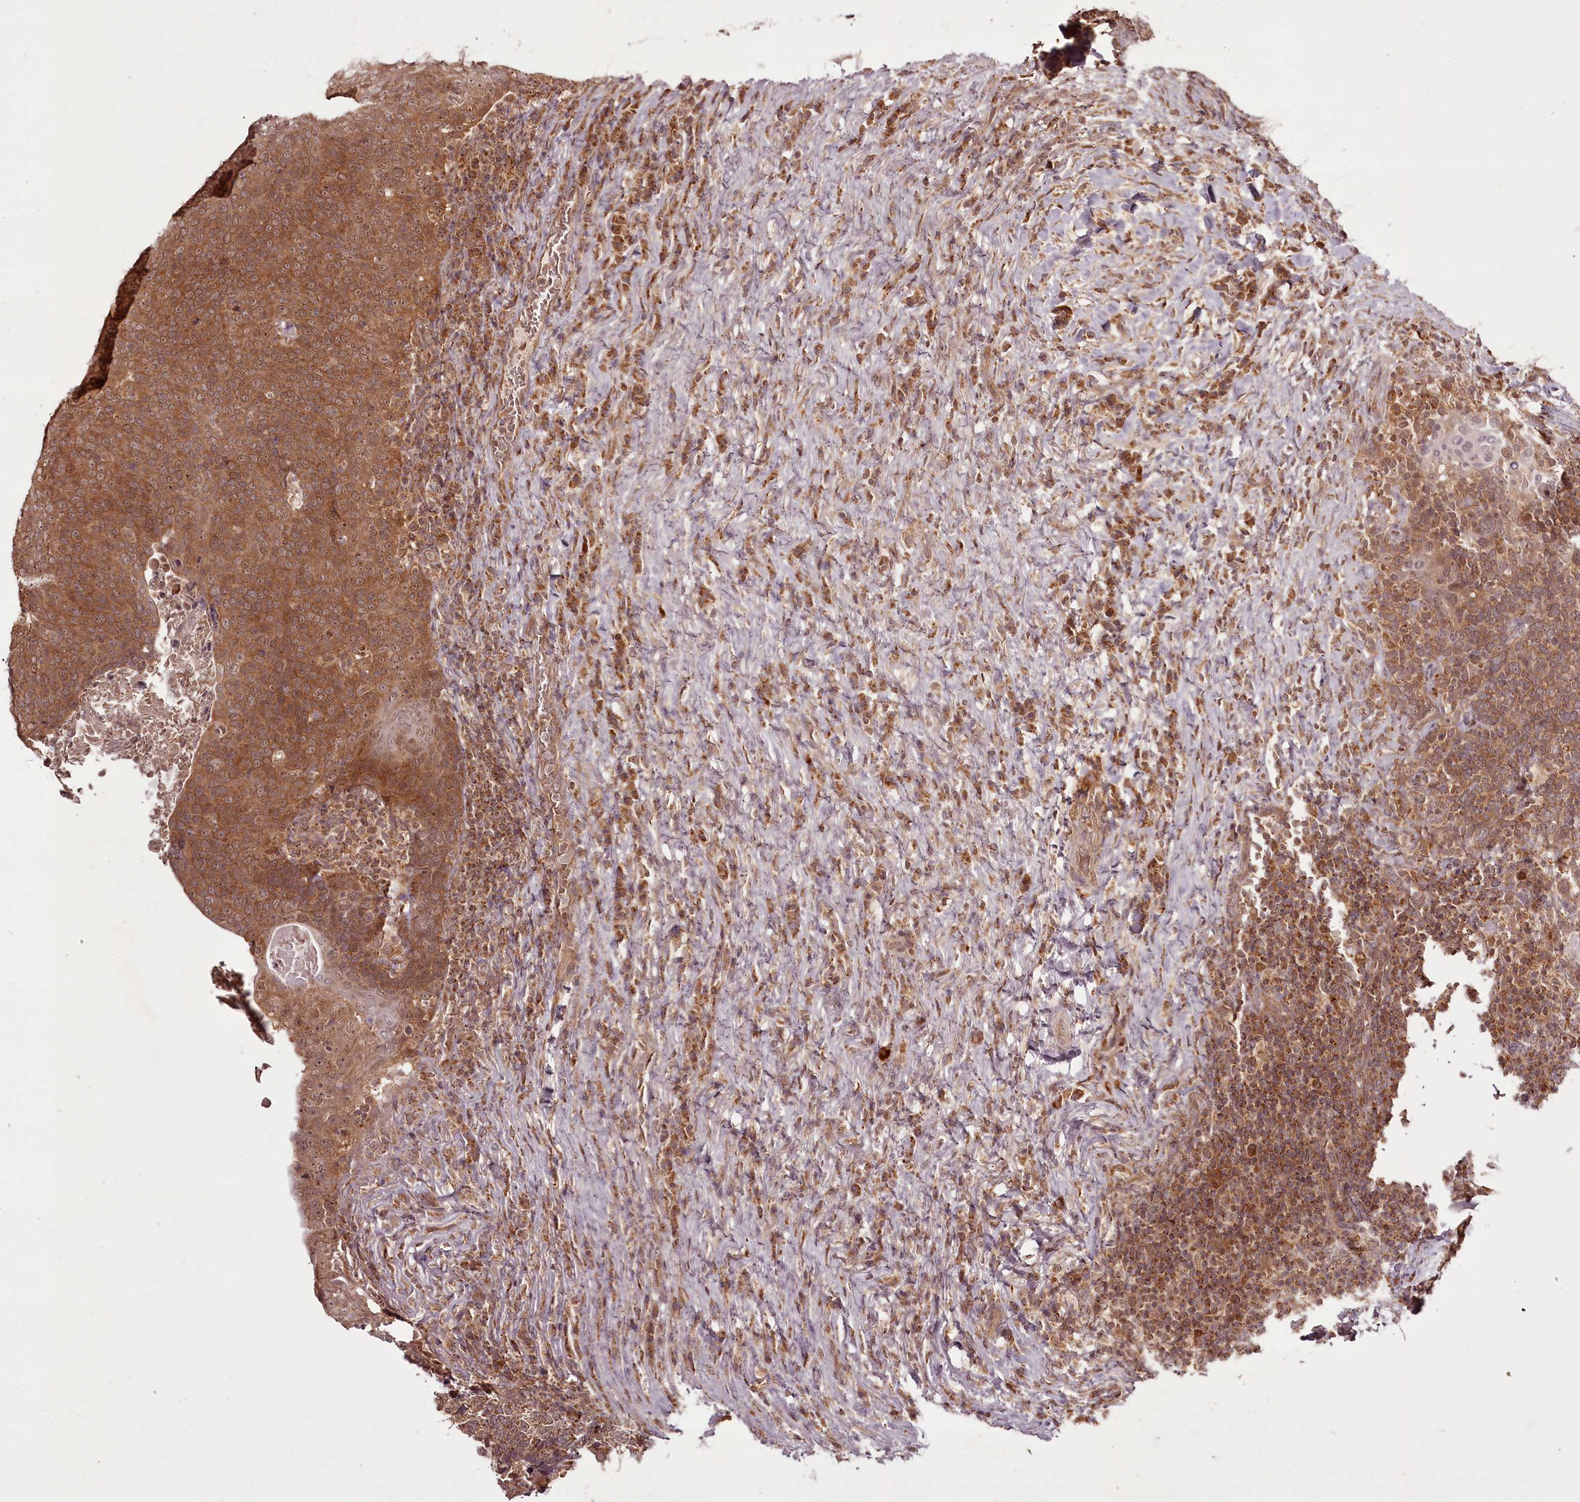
{"staining": {"intensity": "moderate", "quantity": ">75%", "location": "cytoplasmic/membranous"}, "tissue": "head and neck cancer", "cell_type": "Tumor cells", "image_type": "cancer", "snomed": [{"axis": "morphology", "description": "Squamous cell carcinoma, NOS"}, {"axis": "morphology", "description": "Squamous cell carcinoma, metastatic, NOS"}, {"axis": "topography", "description": "Lymph node"}, {"axis": "topography", "description": "Head-Neck"}], "caption": "Immunohistochemical staining of human head and neck cancer exhibits medium levels of moderate cytoplasmic/membranous positivity in about >75% of tumor cells.", "gene": "PCBP2", "patient": {"sex": "male", "age": 62}}